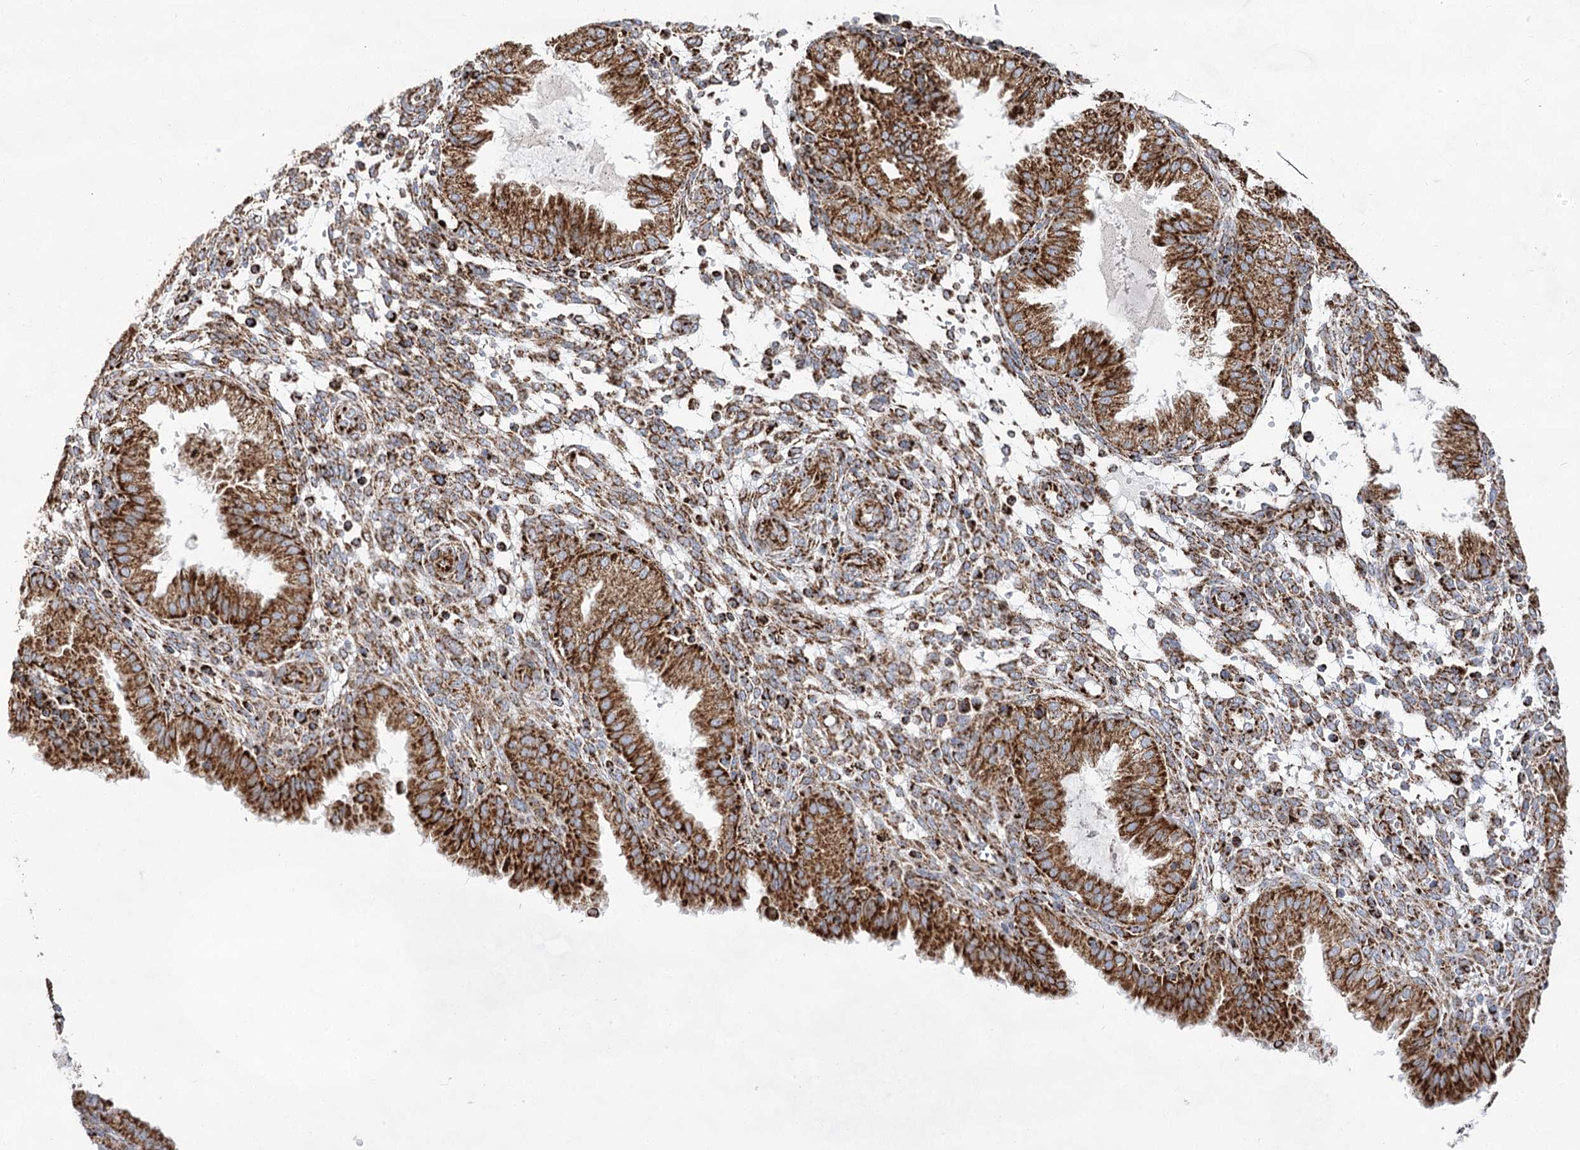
{"staining": {"intensity": "moderate", "quantity": "25%-75%", "location": "cytoplasmic/membranous"}, "tissue": "endometrium", "cell_type": "Cells in endometrial stroma", "image_type": "normal", "snomed": [{"axis": "morphology", "description": "Normal tissue, NOS"}, {"axis": "topography", "description": "Endometrium"}], "caption": "Protein staining reveals moderate cytoplasmic/membranous positivity in about 25%-75% of cells in endometrial stroma in benign endometrium. (IHC, brightfield microscopy, high magnification).", "gene": "NADK2", "patient": {"sex": "female", "age": 33}}